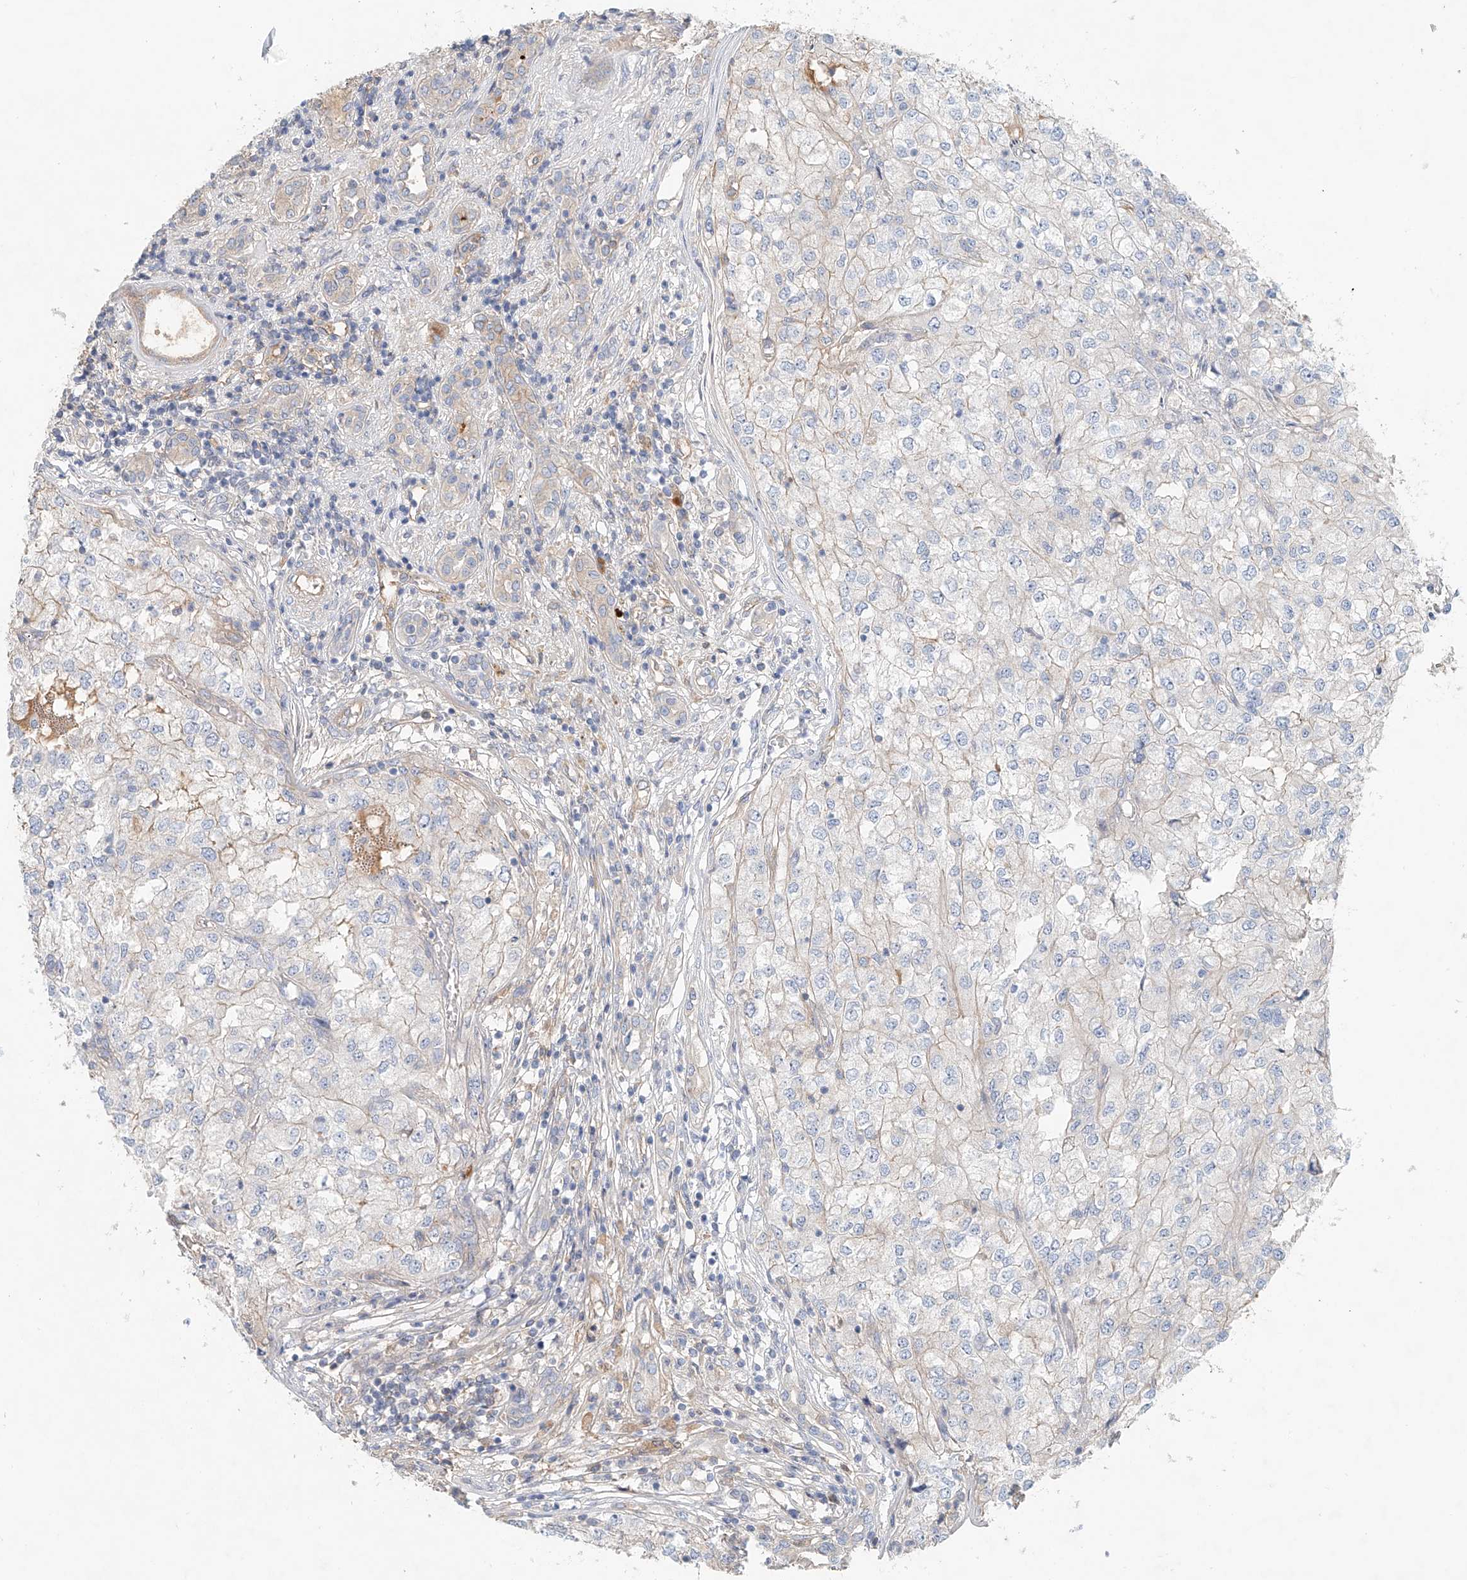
{"staining": {"intensity": "negative", "quantity": "none", "location": "none"}, "tissue": "renal cancer", "cell_type": "Tumor cells", "image_type": "cancer", "snomed": [{"axis": "morphology", "description": "Adenocarcinoma, NOS"}, {"axis": "topography", "description": "Kidney"}], "caption": "DAB immunohistochemical staining of renal cancer displays no significant staining in tumor cells.", "gene": "FRYL", "patient": {"sex": "female", "age": 54}}